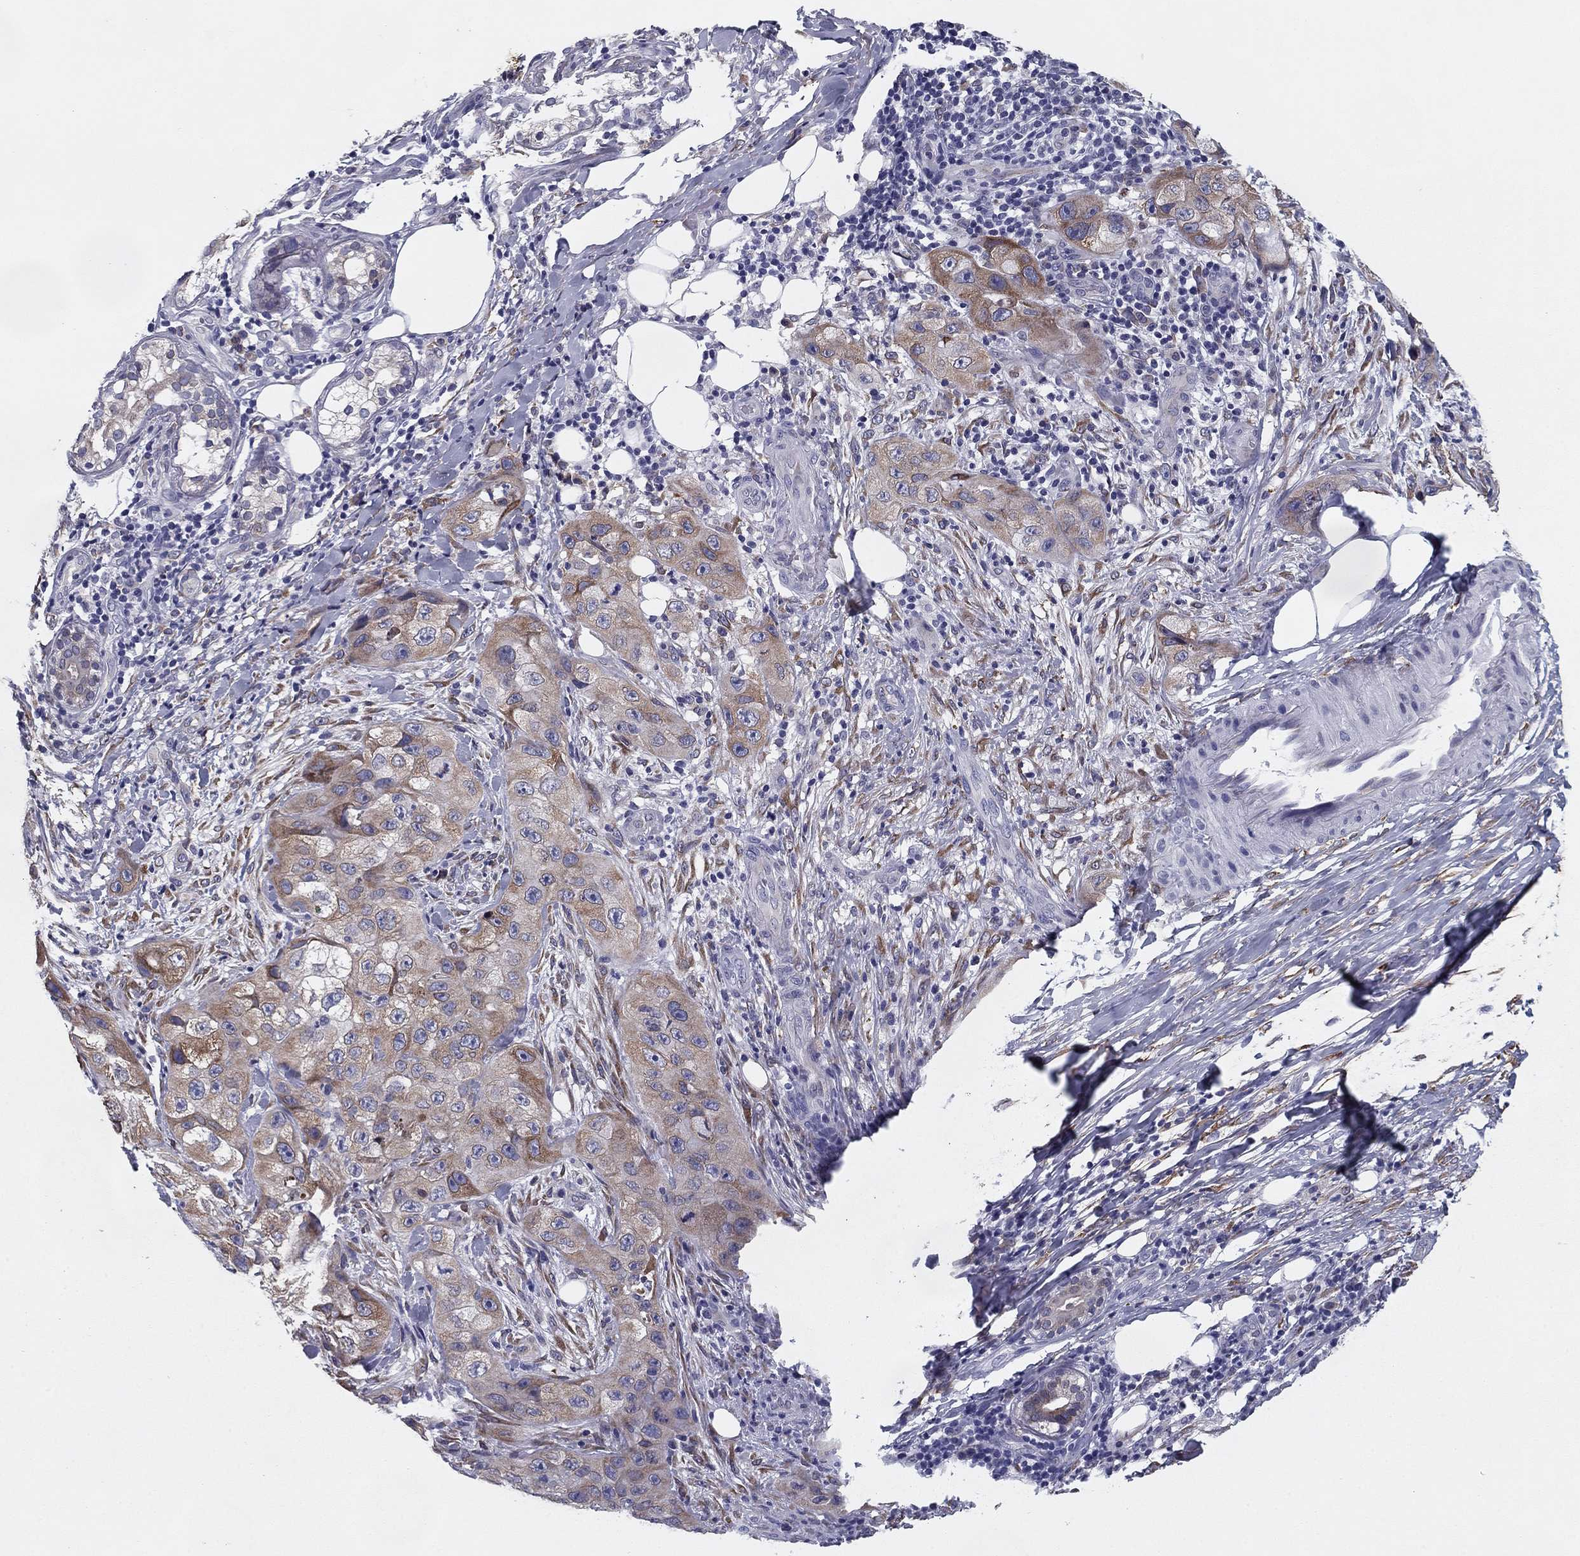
{"staining": {"intensity": "moderate", "quantity": "<25%", "location": "cytoplasmic/membranous"}, "tissue": "skin cancer", "cell_type": "Tumor cells", "image_type": "cancer", "snomed": [{"axis": "morphology", "description": "Squamous cell carcinoma, NOS"}, {"axis": "topography", "description": "Skin"}, {"axis": "topography", "description": "Subcutis"}], "caption": "Protein staining of skin cancer (squamous cell carcinoma) tissue exhibits moderate cytoplasmic/membranous positivity in about <25% of tumor cells. Nuclei are stained in blue.", "gene": "TMED3", "patient": {"sex": "male", "age": 73}}